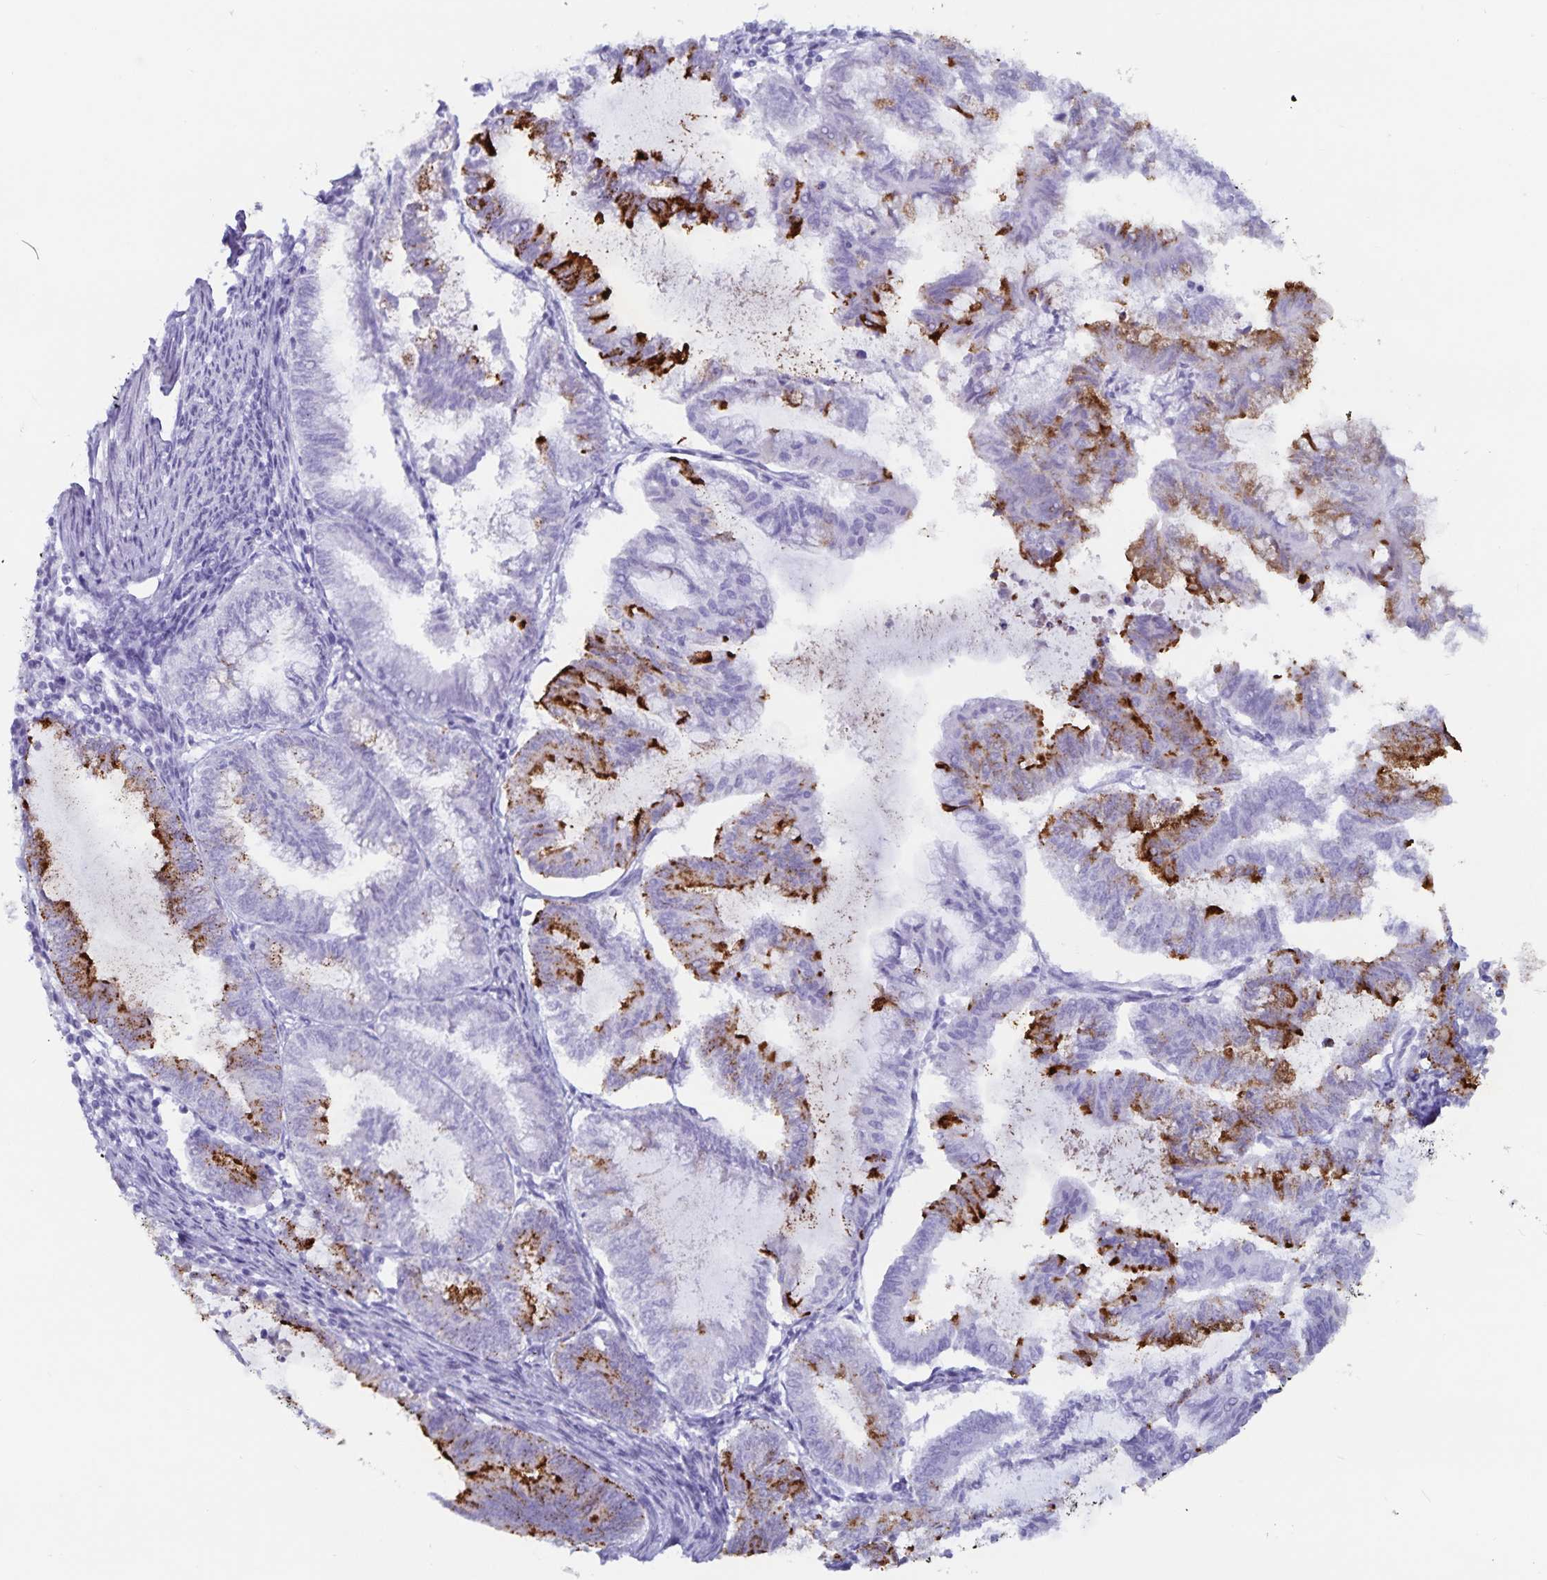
{"staining": {"intensity": "strong", "quantity": "<25%", "location": "cytoplasmic/membranous"}, "tissue": "endometrial cancer", "cell_type": "Tumor cells", "image_type": "cancer", "snomed": [{"axis": "morphology", "description": "Adenocarcinoma, NOS"}, {"axis": "topography", "description": "Endometrium"}], "caption": "Protein expression analysis of endometrial cancer (adenocarcinoma) exhibits strong cytoplasmic/membranous staining in approximately <25% of tumor cells.", "gene": "GPR137", "patient": {"sex": "female", "age": 79}}